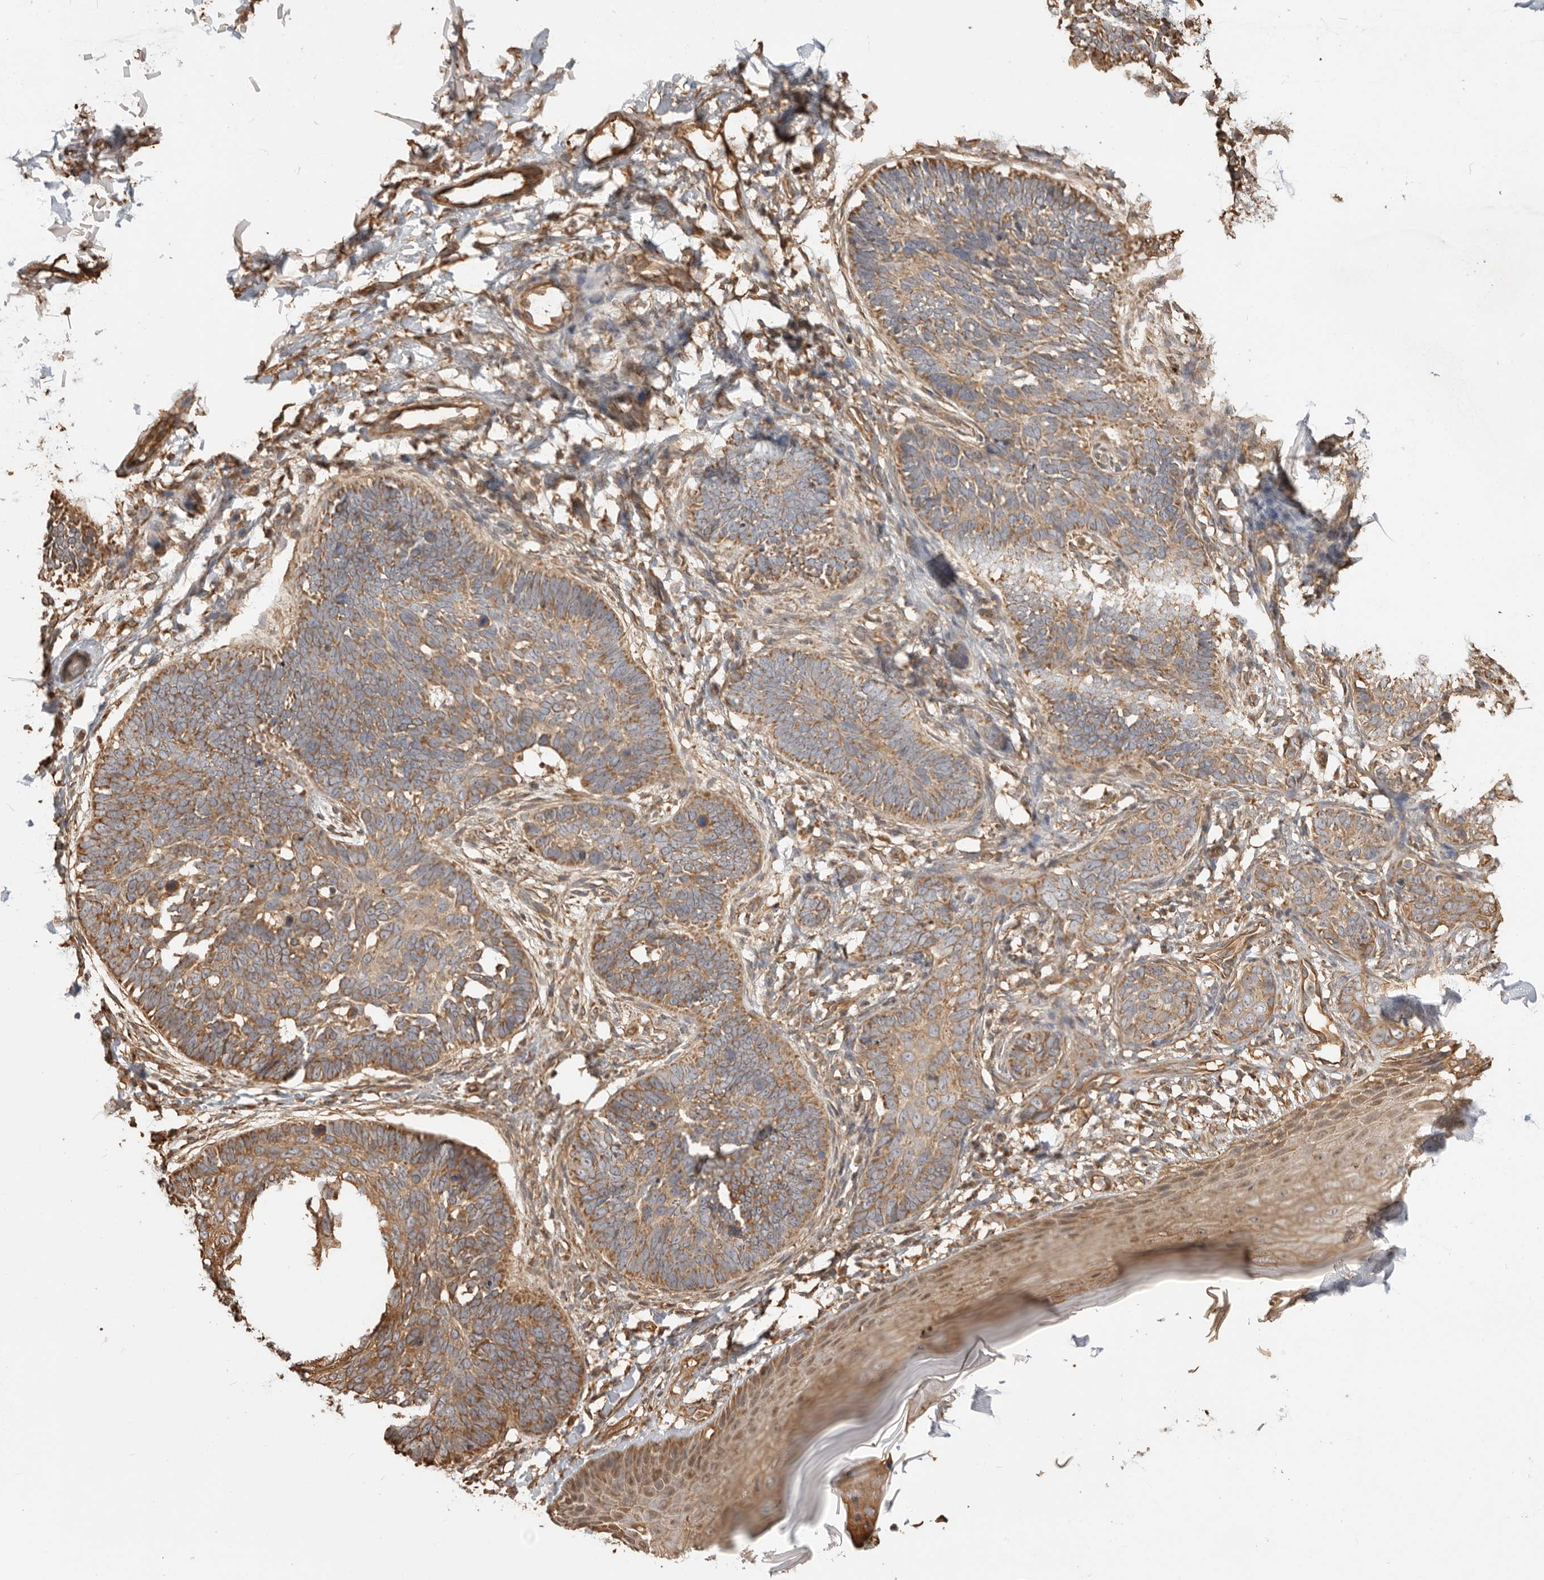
{"staining": {"intensity": "moderate", "quantity": ">75%", "location": "cytoplasmic/membranous"}, "tissue": "skin cancer", "cell_type": "Tumor cells", "image_type": "cancer", "snomed": [{"axis": "morphology", "description": "Normal tissue, NOS"}, {"axis": "morphology", "description": "Basal cell carcinoma"}, {"axis": "topography", "description": "Skin"}], "caption": "This is a micrograph of immunohistochemistry (IHC) staining of skin basal cell carcinoma, which shows moderate positivity in the cytoplasmic/membranous of tumor cells.", "gene": "DPH7", "patient": {"sex": "male", "age": 77}}